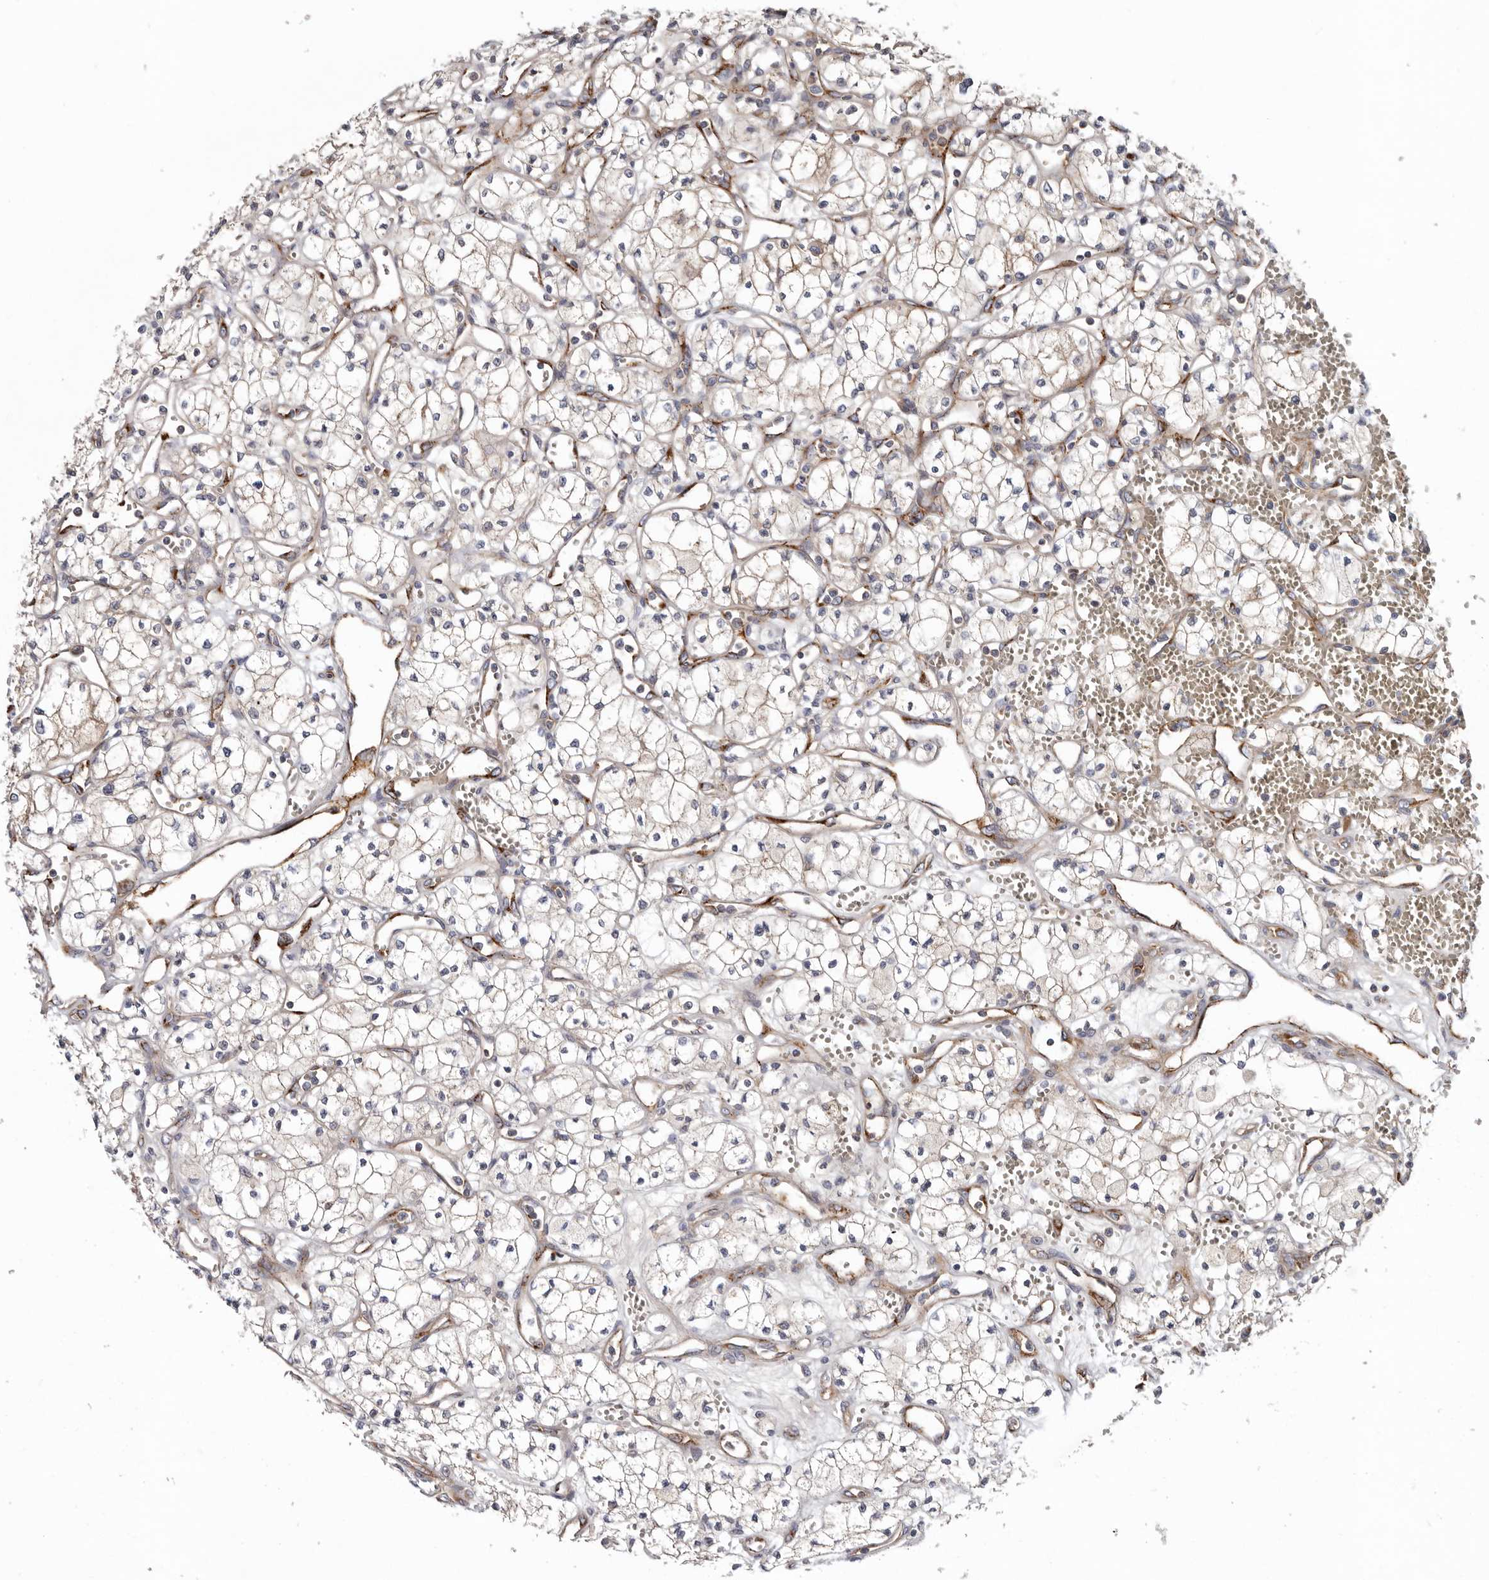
{"staining": {"intensity": "weak", "quantity": "<25%", "location": "cytoplasmic/membranous"}, "tissue": "renal cancer", "cell_type": "Tumor cells", "image_type": "cancer", "snomed": [{"axis": "morphology", "description": "Adenocarcinoma, NOS"}, {"axis": "topography", "description": "Kidney"}], "caption": "Renal cancer stained for a protein using IHC demonstrates no positivity tumor cells.", "gene": "LUZP1", "patient": {"sex": "male", "age": 59}}